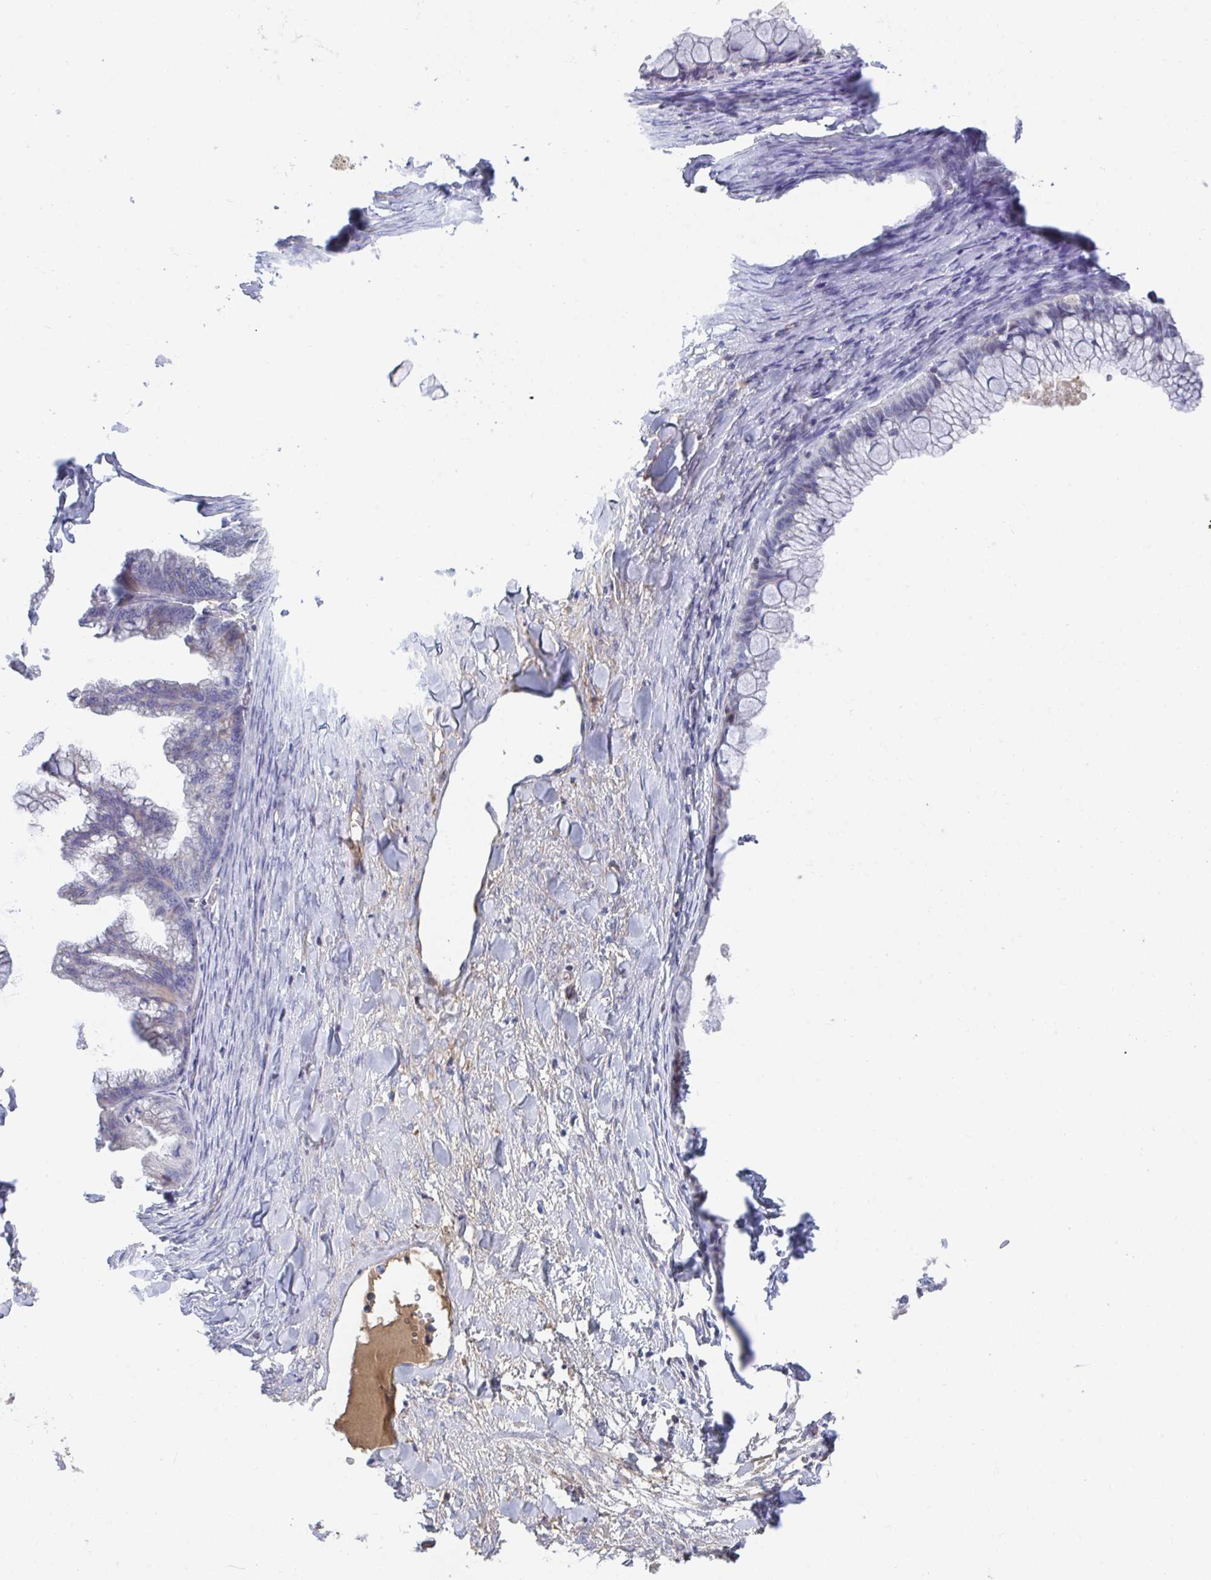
{"staining": {"intensity": "negative", "quantity": "none", "location": "none"}, "tissue": "ovarian cancer", "cell_type": "Tumor cells", "image_type": "cancer", "snomed": [{"axis": "morphology", "description": "Cystadenocarcinoma, mucinous, NOS"}, {"axis": "topography", "description": "Ovary"}], "caption": "Immunohistochemistry of human ovarian cancer (mucinous cystadenocarcinoma) shows no expression in tumor cells.", "gene": "TNFAIP6", "patient": {"sex": "female", "age": 35}}